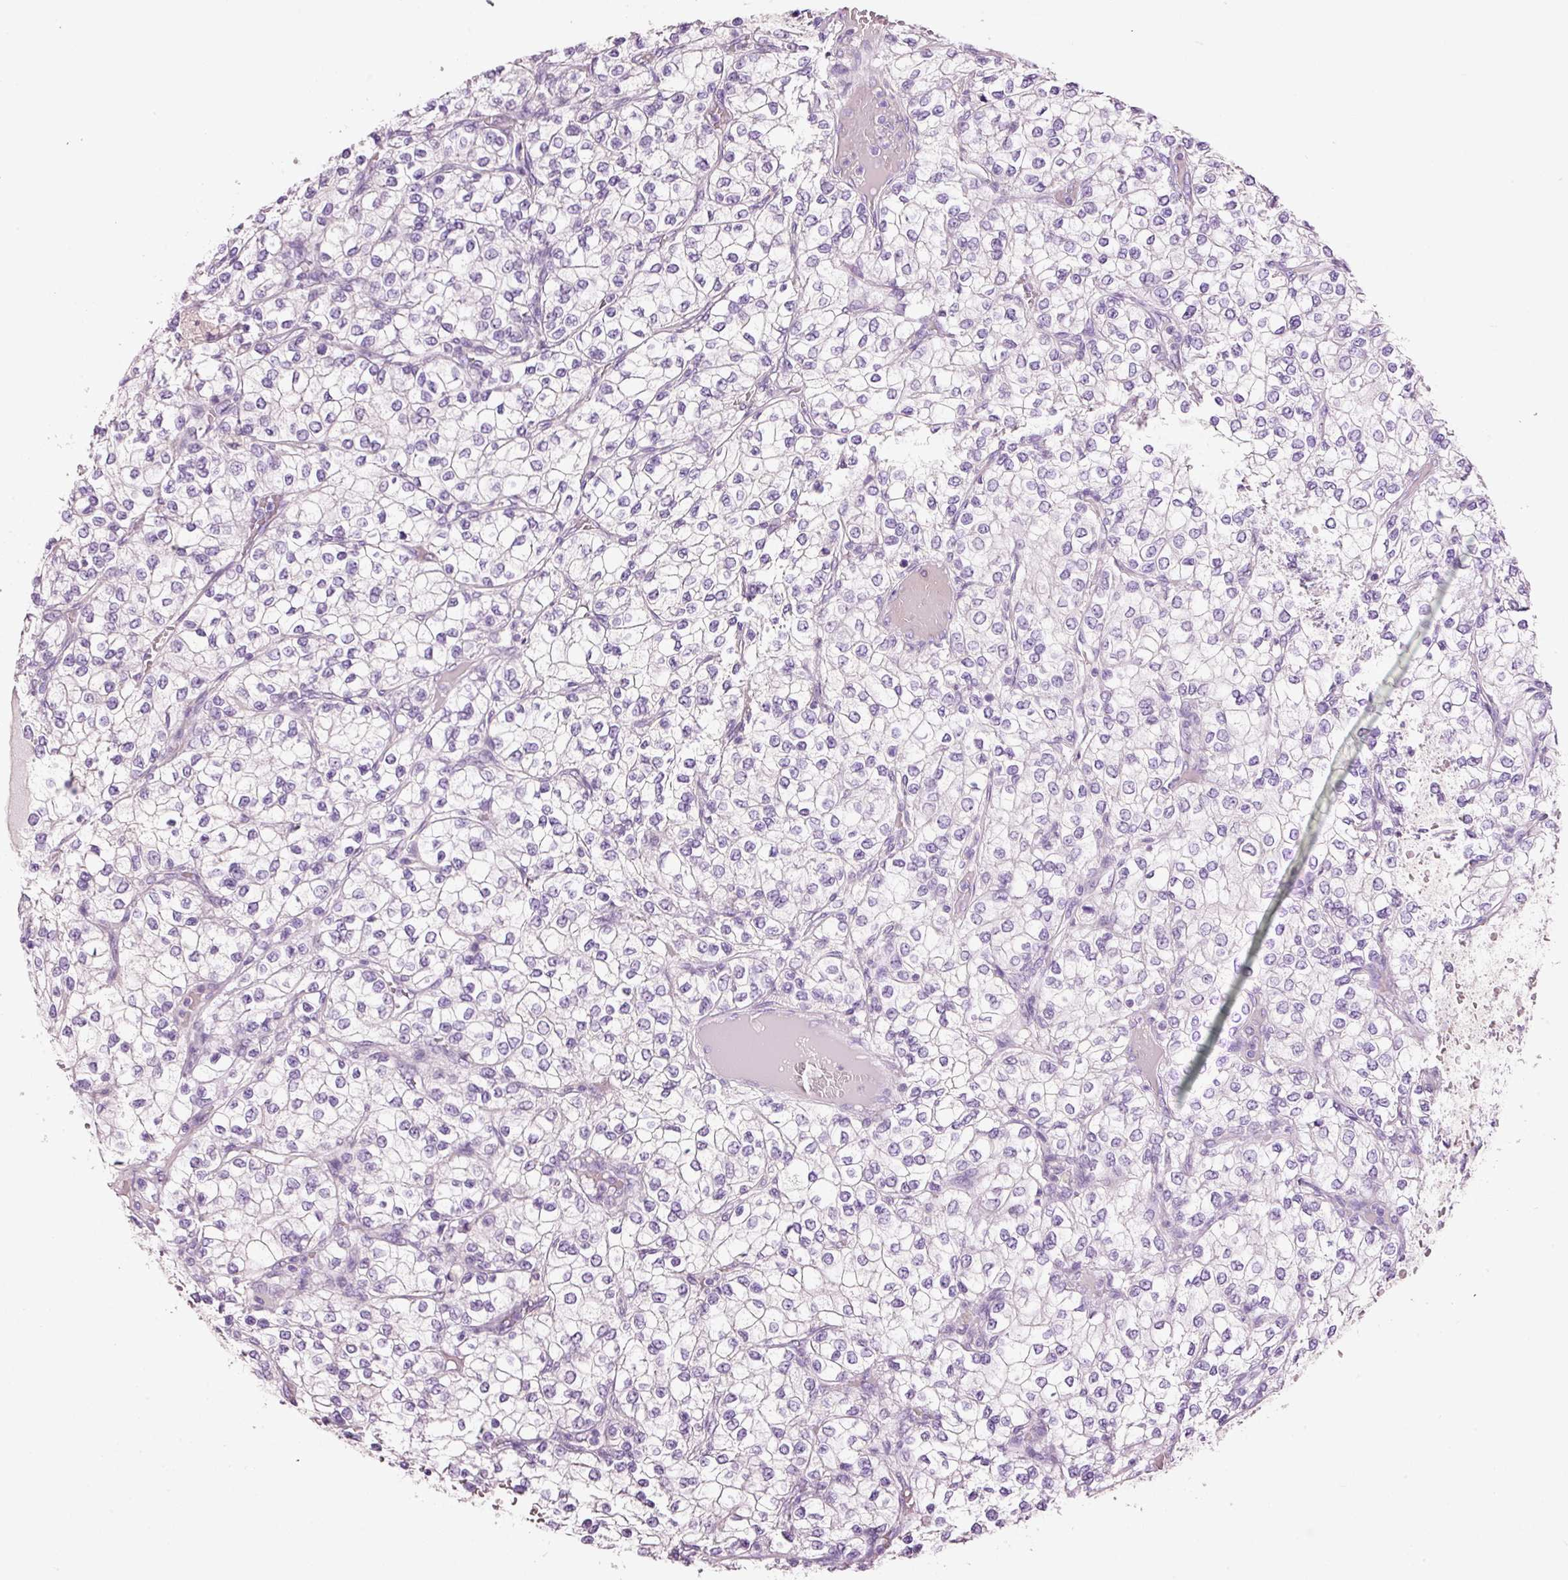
{"staining": {"intensity": "negative", "quantity": "none", "location": "none"}, "tissue": "renal cancer", "cell_type": "Tumor cells", "image_type": "cancer", "snomed": [{"axis": "morphology", "description": "Adenocarcinoma, NOS"}, {"axis": "topography", "description": "Kidney"}], "caption": "Protein analysis of renal adenocarcinoma demonstrates no significant staining in tumor cells.", "gene": "GCG", "patient": {"sex": "male", "age": 80}}